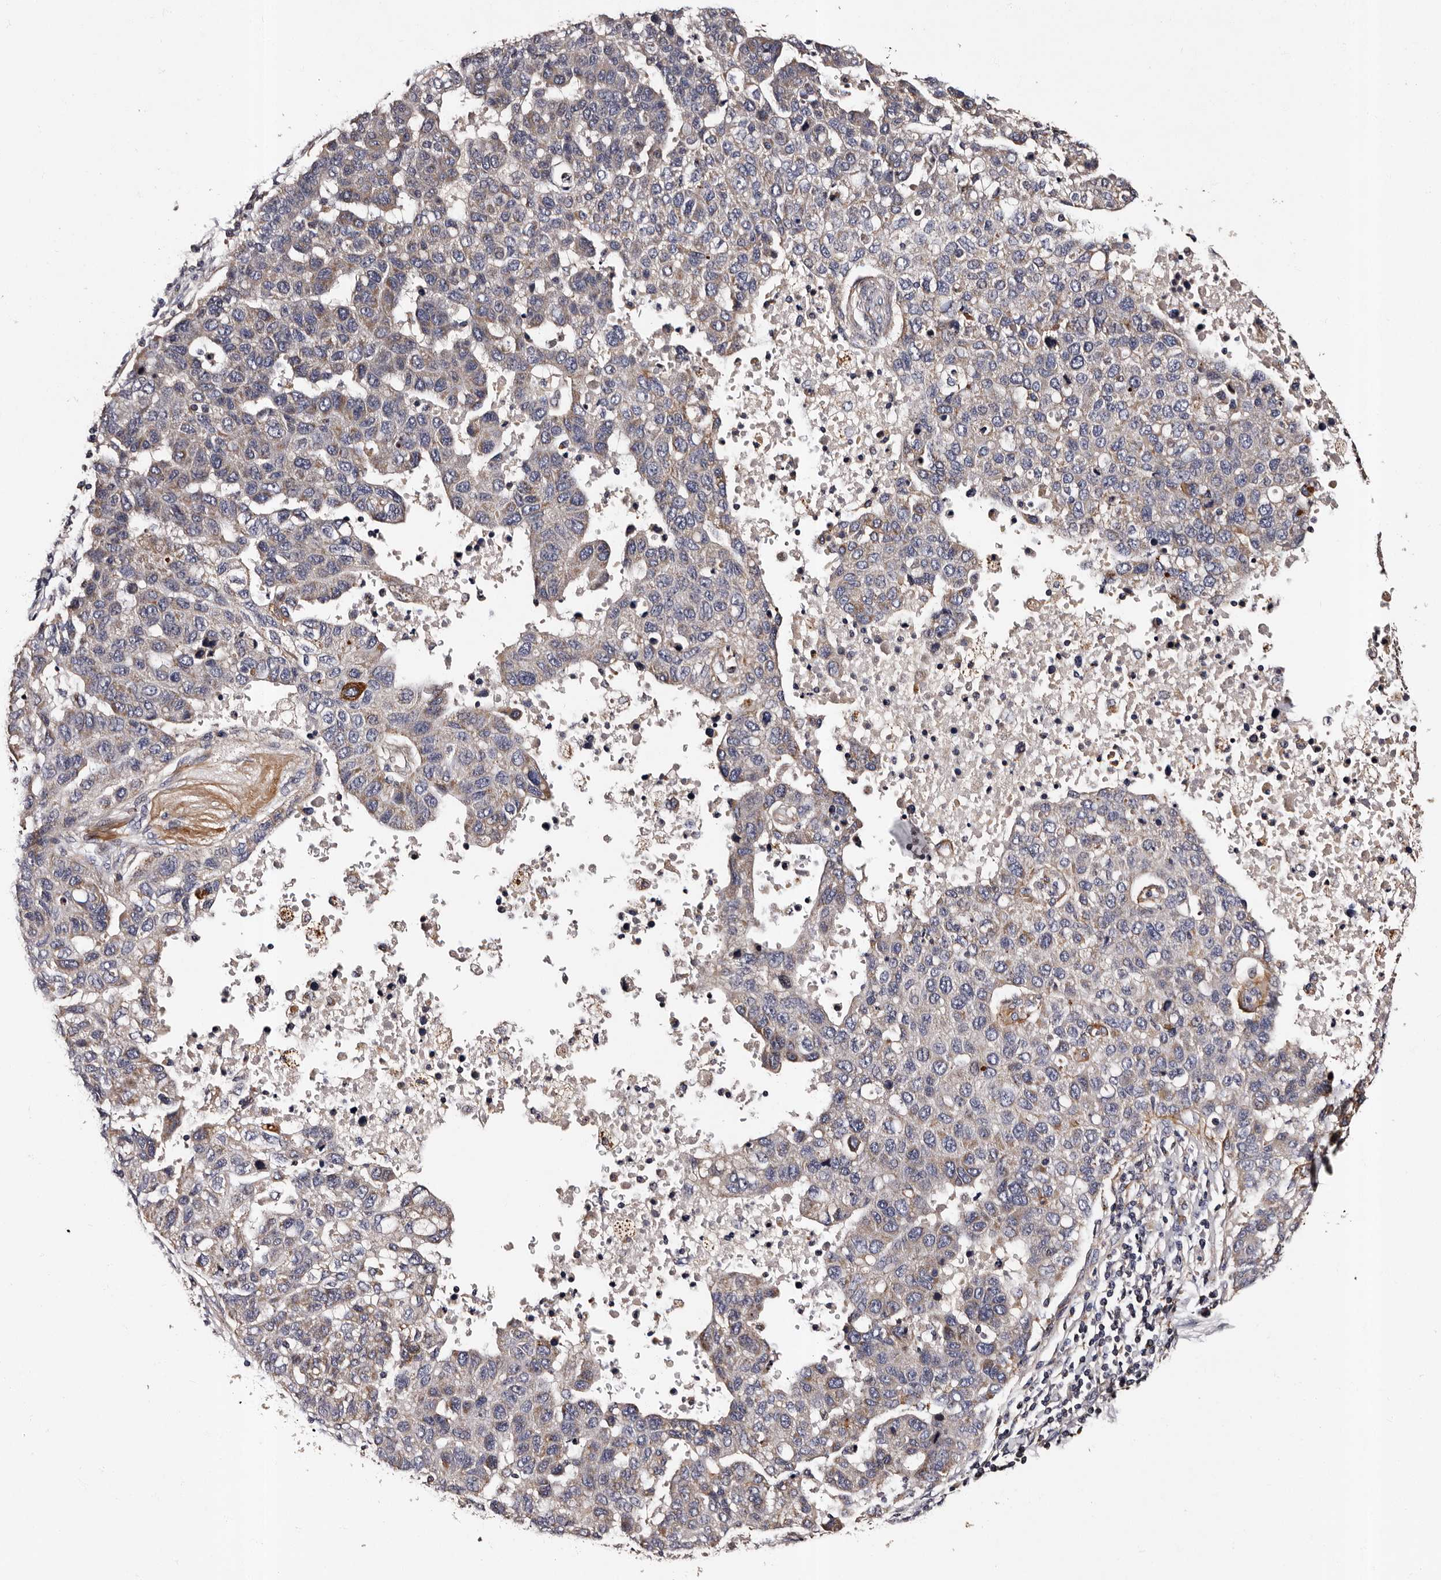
{"staining": {"intensity": "weak", "quantity": "<25%", "location": "cytoplasmic/membranous"}, "tissue": "pancreatic cancer", "cell_type": "Tumor cells", "image_type": "cancer", "snomed": [{"axis": "morphology", "description": "Adenocarcinoma, NOS"}, {"axis": "topography", "description": "Pancreas"}], "caption": "The photomicrograph displays no staining of tumor cells in pancreatic cancer. The staining was performed using DAB (3,3'-diaminobenzidine) to visualize the protein expression in brown, while the nuclei were stained in blue with hematoxylin (Magnification: 20x).", "gene": "ADCK5", "patient": {"sex": "female", "age": 61}}